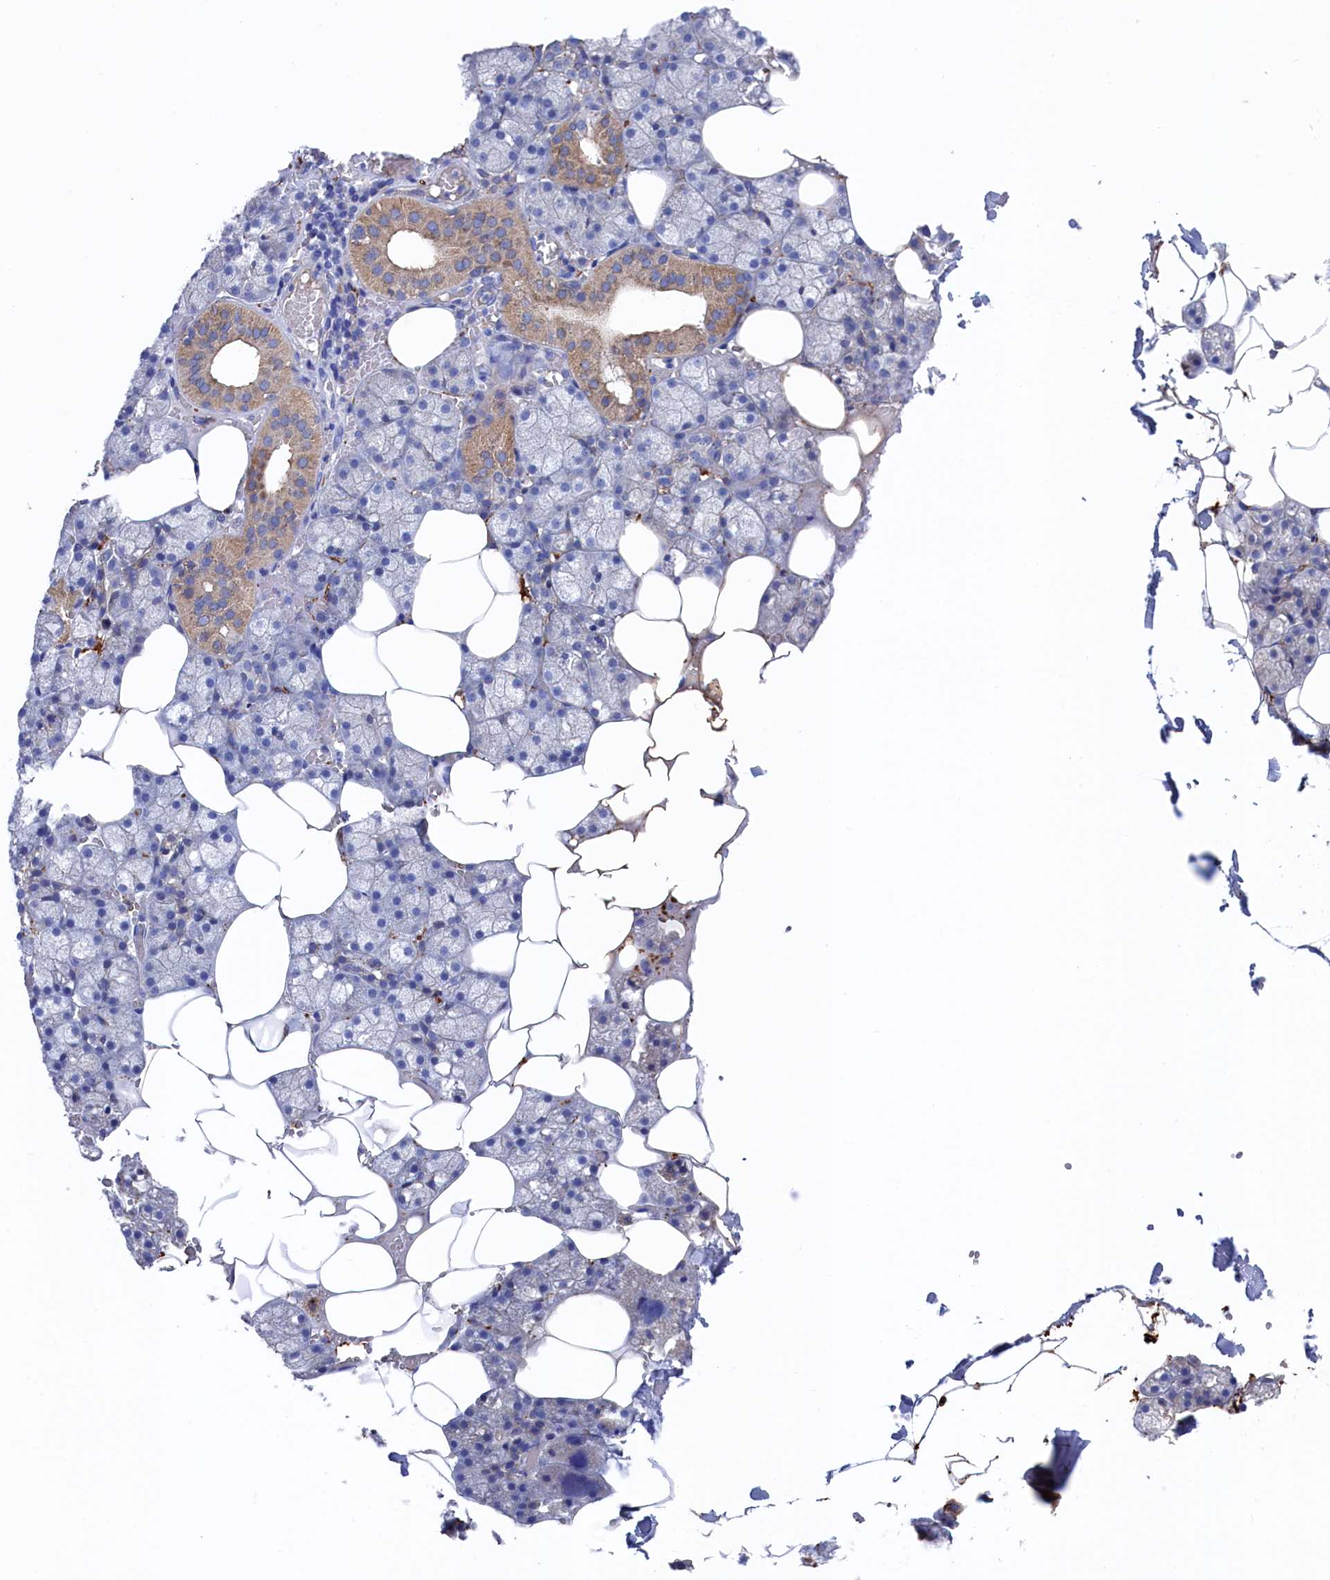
{"staining": {"intensity": "moderate", "quantity": "<25%", "location": "cytoplasmic/membranous"}, "tissue": "salivary gland", "cell_type": "Glandular cells", "image_type": "normal", "snomed": [{"axis": "morphology", "description": "Normal tissue, NOS"}, {"axis": "topography", "description": "Salivary gland"}], "caption": "Protein analysis of benign salivary gland displays moderate cytoplasmic/membranous expression in approximately <25% of glandular cells. Using DAB (3,3'-diaminobenzidine) (brown) and hematoxylin (blue) stains, captured at high magnification using brightfield microscopy.", "gene": "C12orf73", "patient": {"sex": "male", "age": 62}}